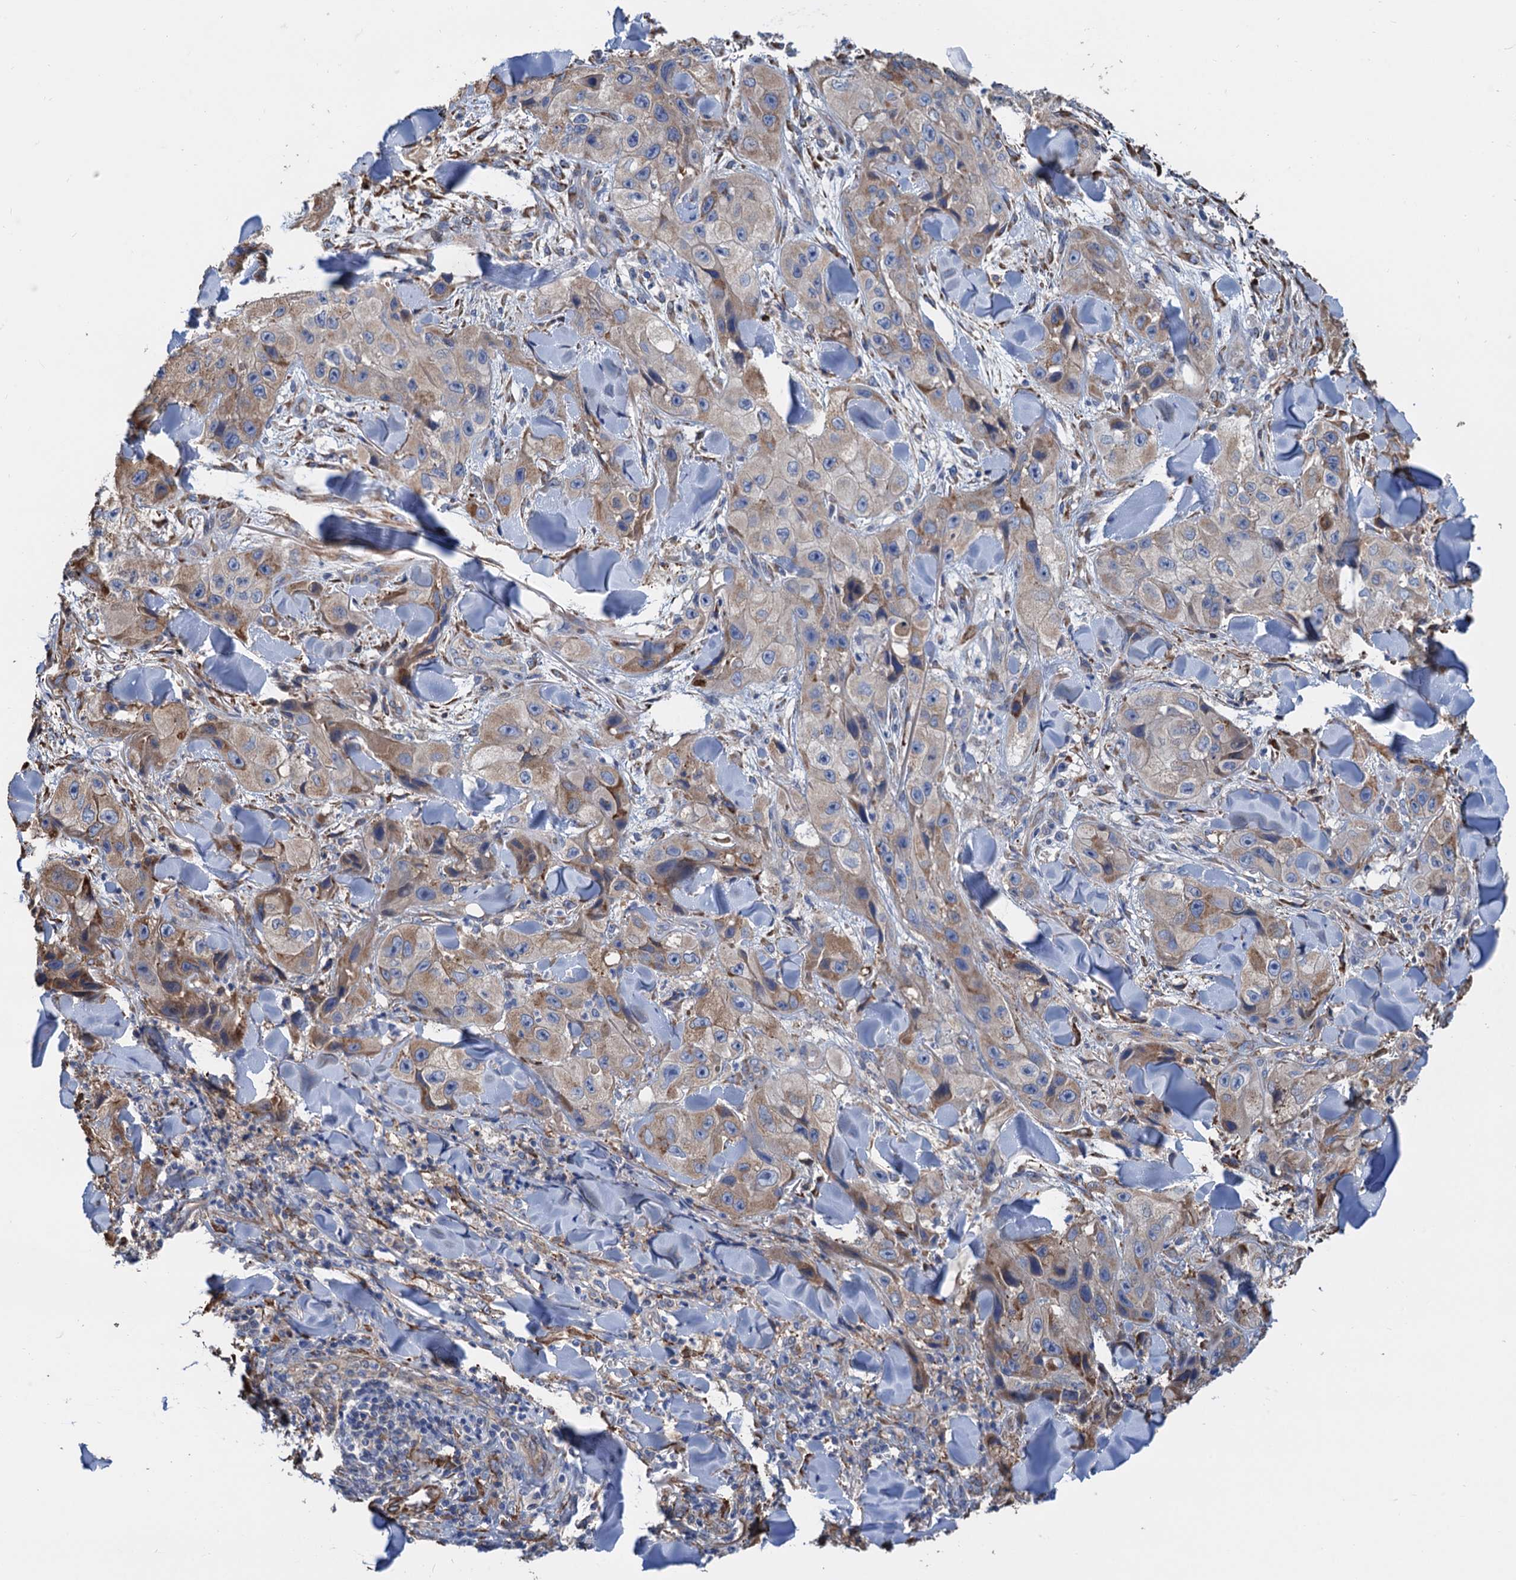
{"staining": {"intensity": "weak", "quantity": "<25%", "location": "cytoplasmic/membranous"}, "tissue": "skin cancer", "cell_type": "Tumor cells", "image_type": "cancer", "snomed": [{"axis": "morphology", "description": "Squamous cell carcinoma, NOS"}, {"axis": "topography", "description": "Skin"}, {"axis": "topography", "description": "Subcutis"}], "caption": "High power microscopy histopathology image of an immunohistochemistry photomicrograph of skin cancer (squamous cell carcinoma), revealing no significant positivity in tumor cells.", "gene": "CNNM1", "patient": {"sex": "male", "age": 73}}